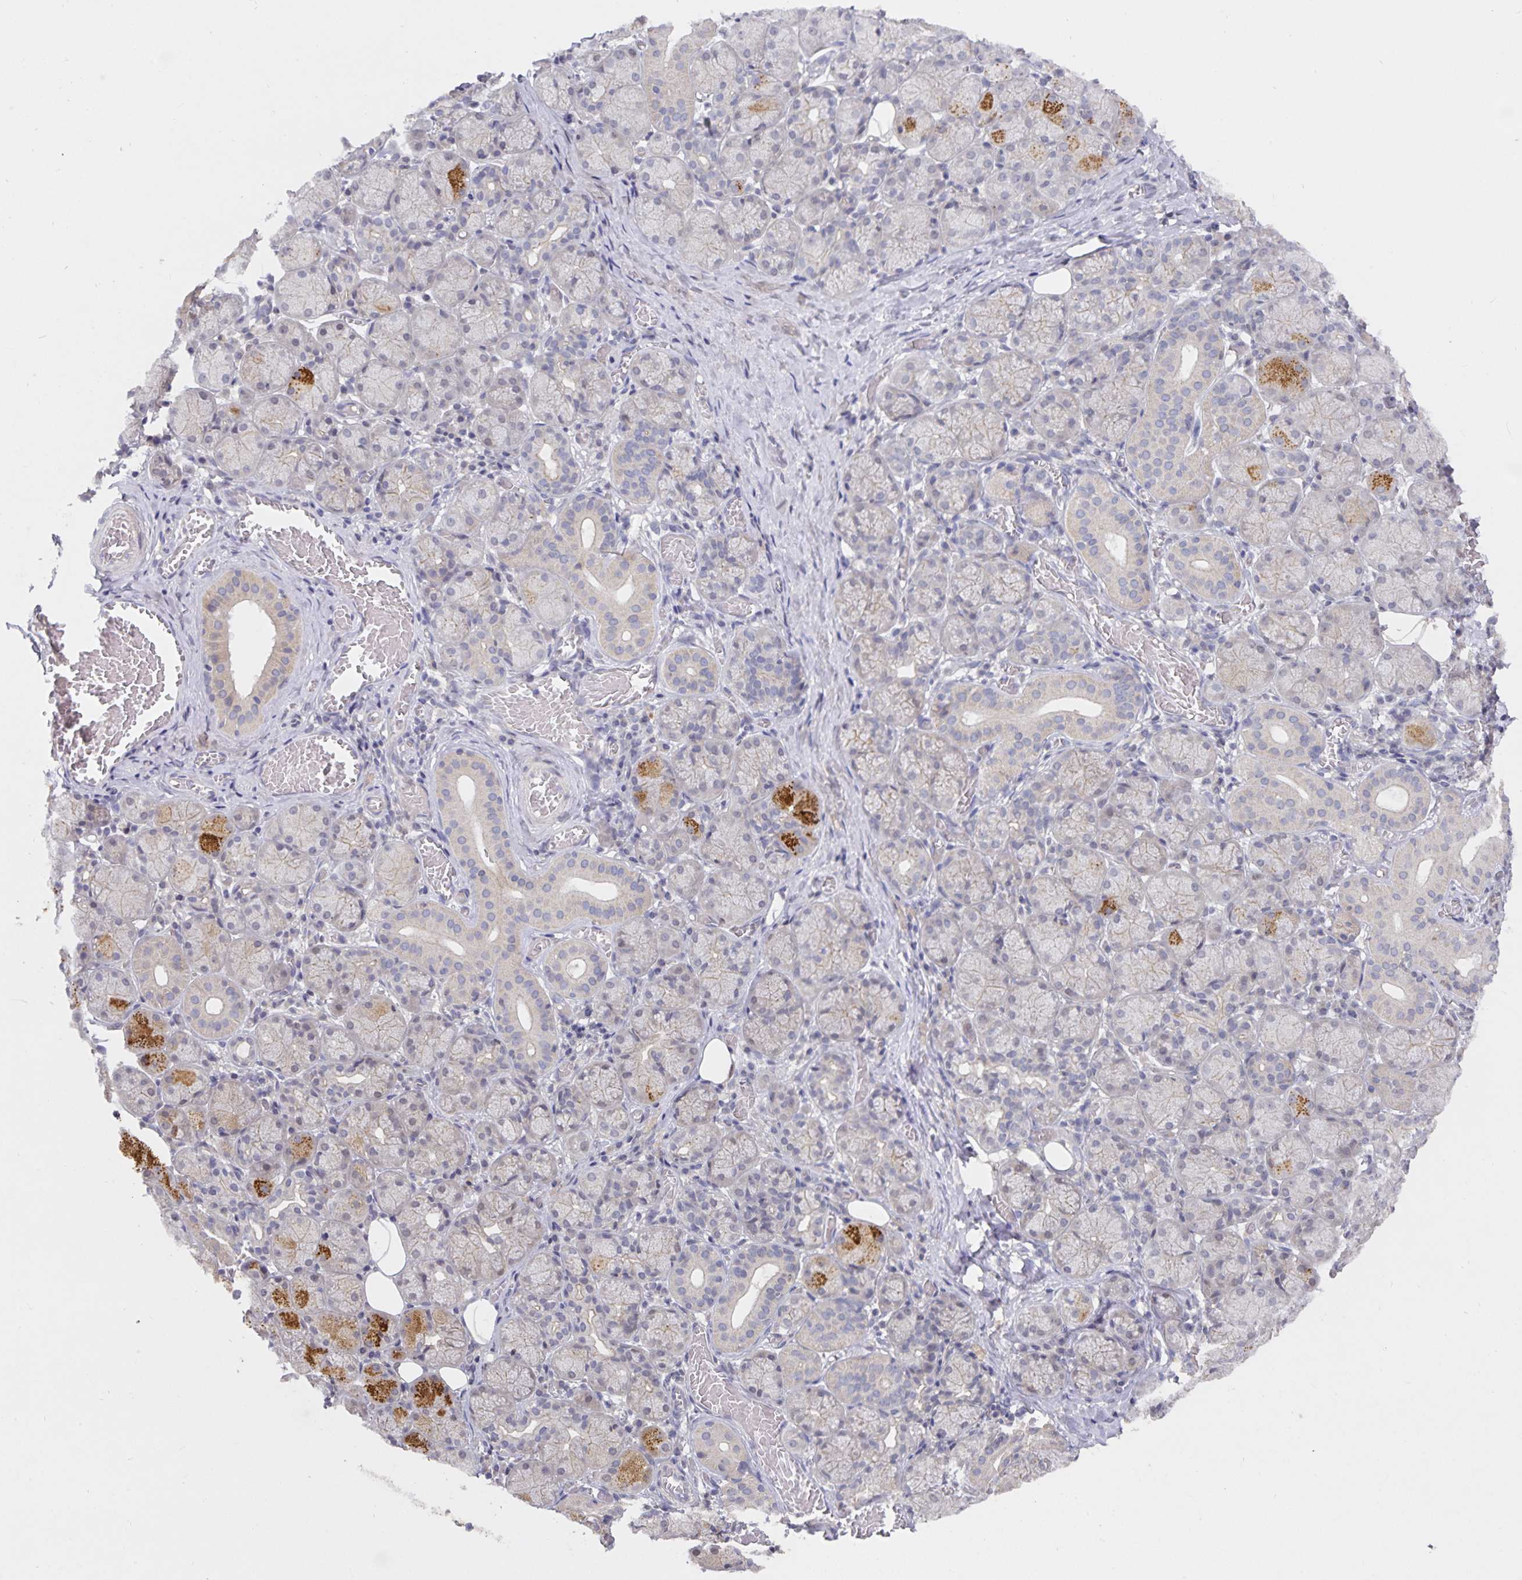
{"staining": {"intensity": "moderate", "quantity": "25%-75%", "location": "cytoplasmic/membranous"}, "tissue": "salivary gland", "cell_type": "Glandular cells", "image_type": "normal", "snomed": [{"axis": "morphology", "description": "Normal tissue, NOS"}, {"axis": "topography", "description": "Salivary gland"}, {"axis": "topography", "description": "Peripheral nerve tissue"}], "caption": "An IHC micrograph of unremarkable tissue is shown. Protein staining in brown labels moderate cytoplasmic/membranous positivity in salivary gland within glandular cells.", "gene": "HEPN1", "patient": {"sex": "female", "age": 24}}